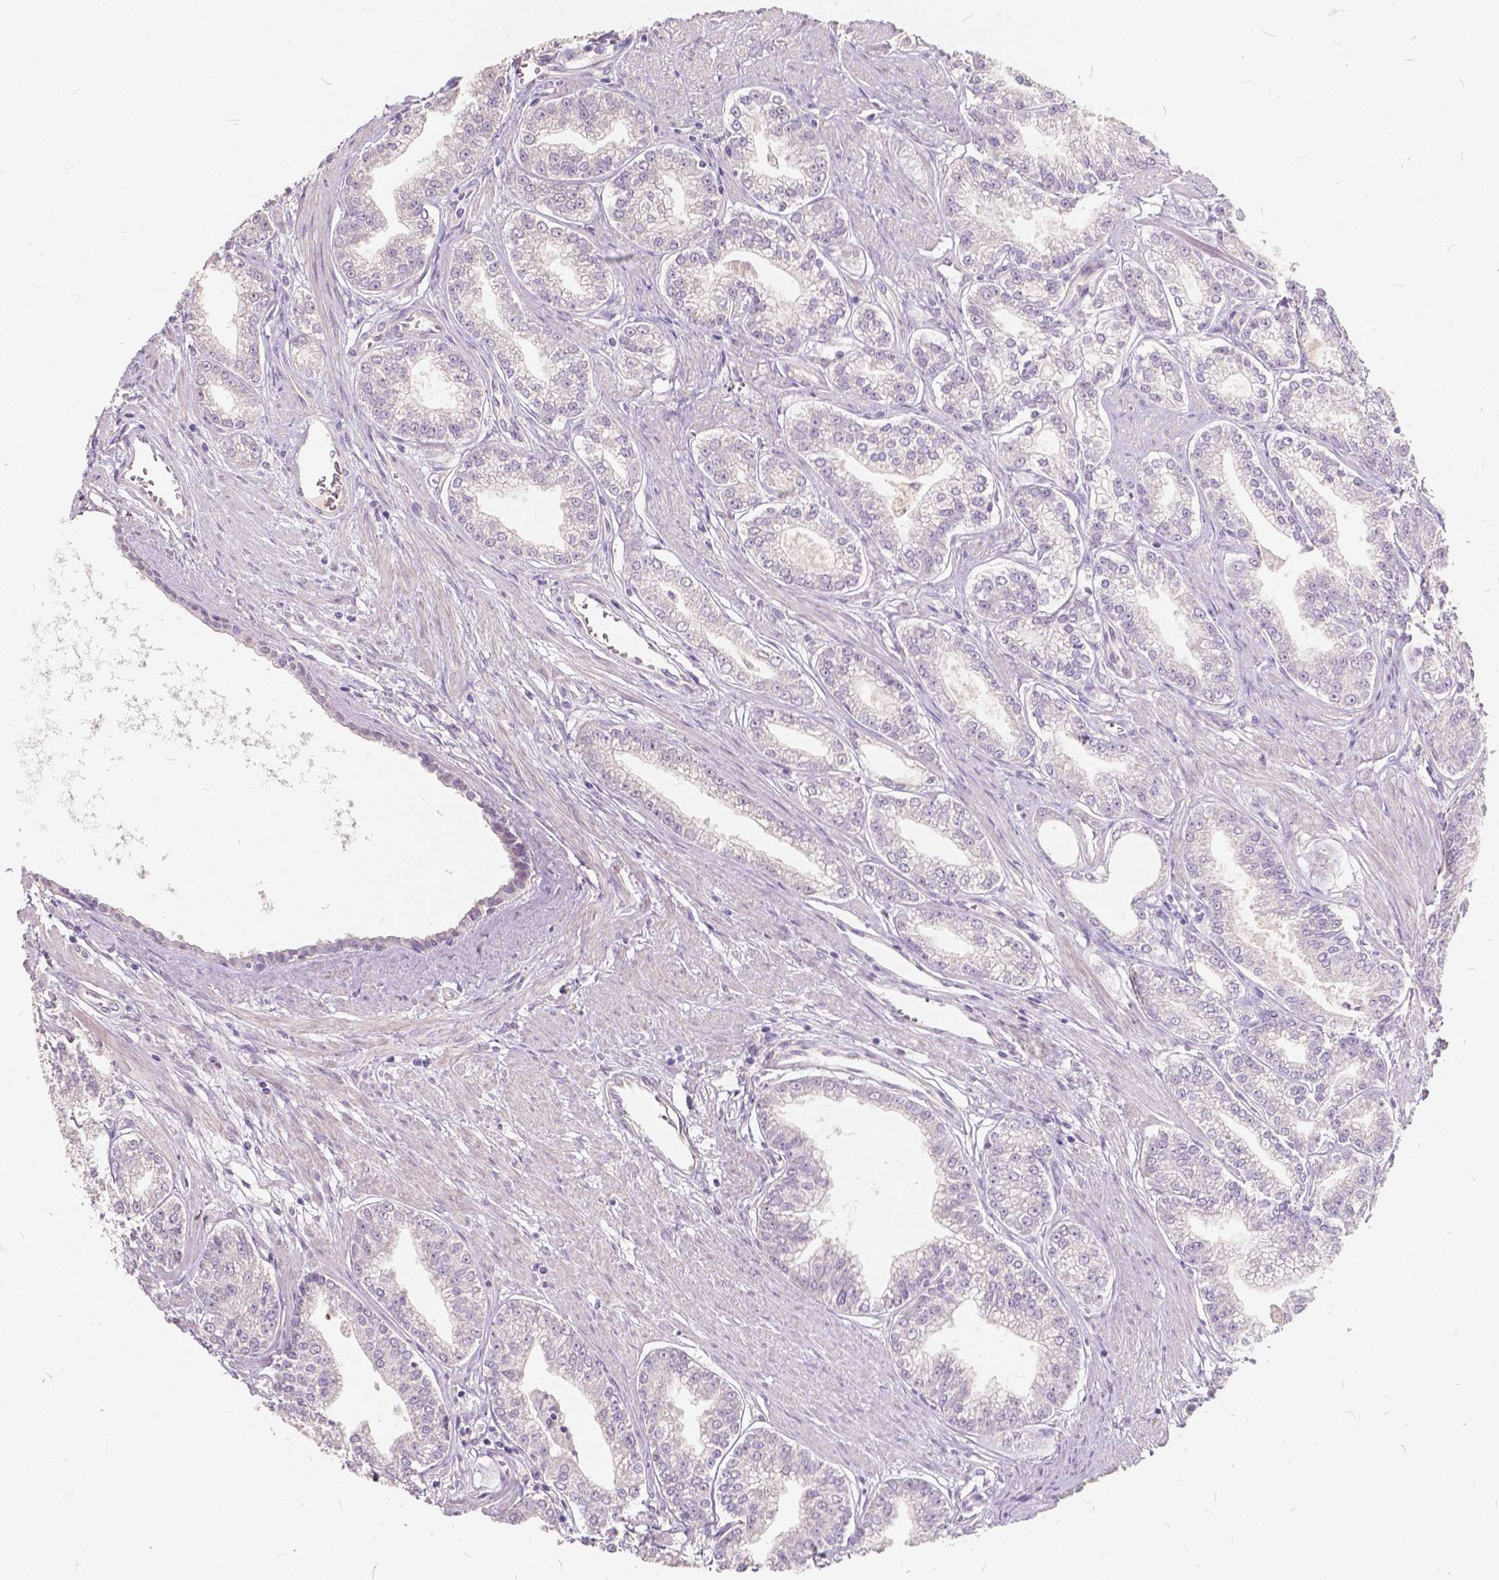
{"staining": {"intensity": "negative", "quantity": "none", "location": "none"}, "tissue": "prostate cancer", "cell_type": "Tumor cells", "image_type": "cancer", "snomed": [{"axis": "morphology", "description": "Adenocarcinoma, NOS"}, {"axis": "topography", "description": "Prostate"}], "caption": "Immunohistochemistry photomicrograph of neoplastic tissue: prostate cancer stained with DAB shows no significant protein expression in tumor cells.", "gene": "SLC7A8", "patient": {"sex": "male", "age": 71}}